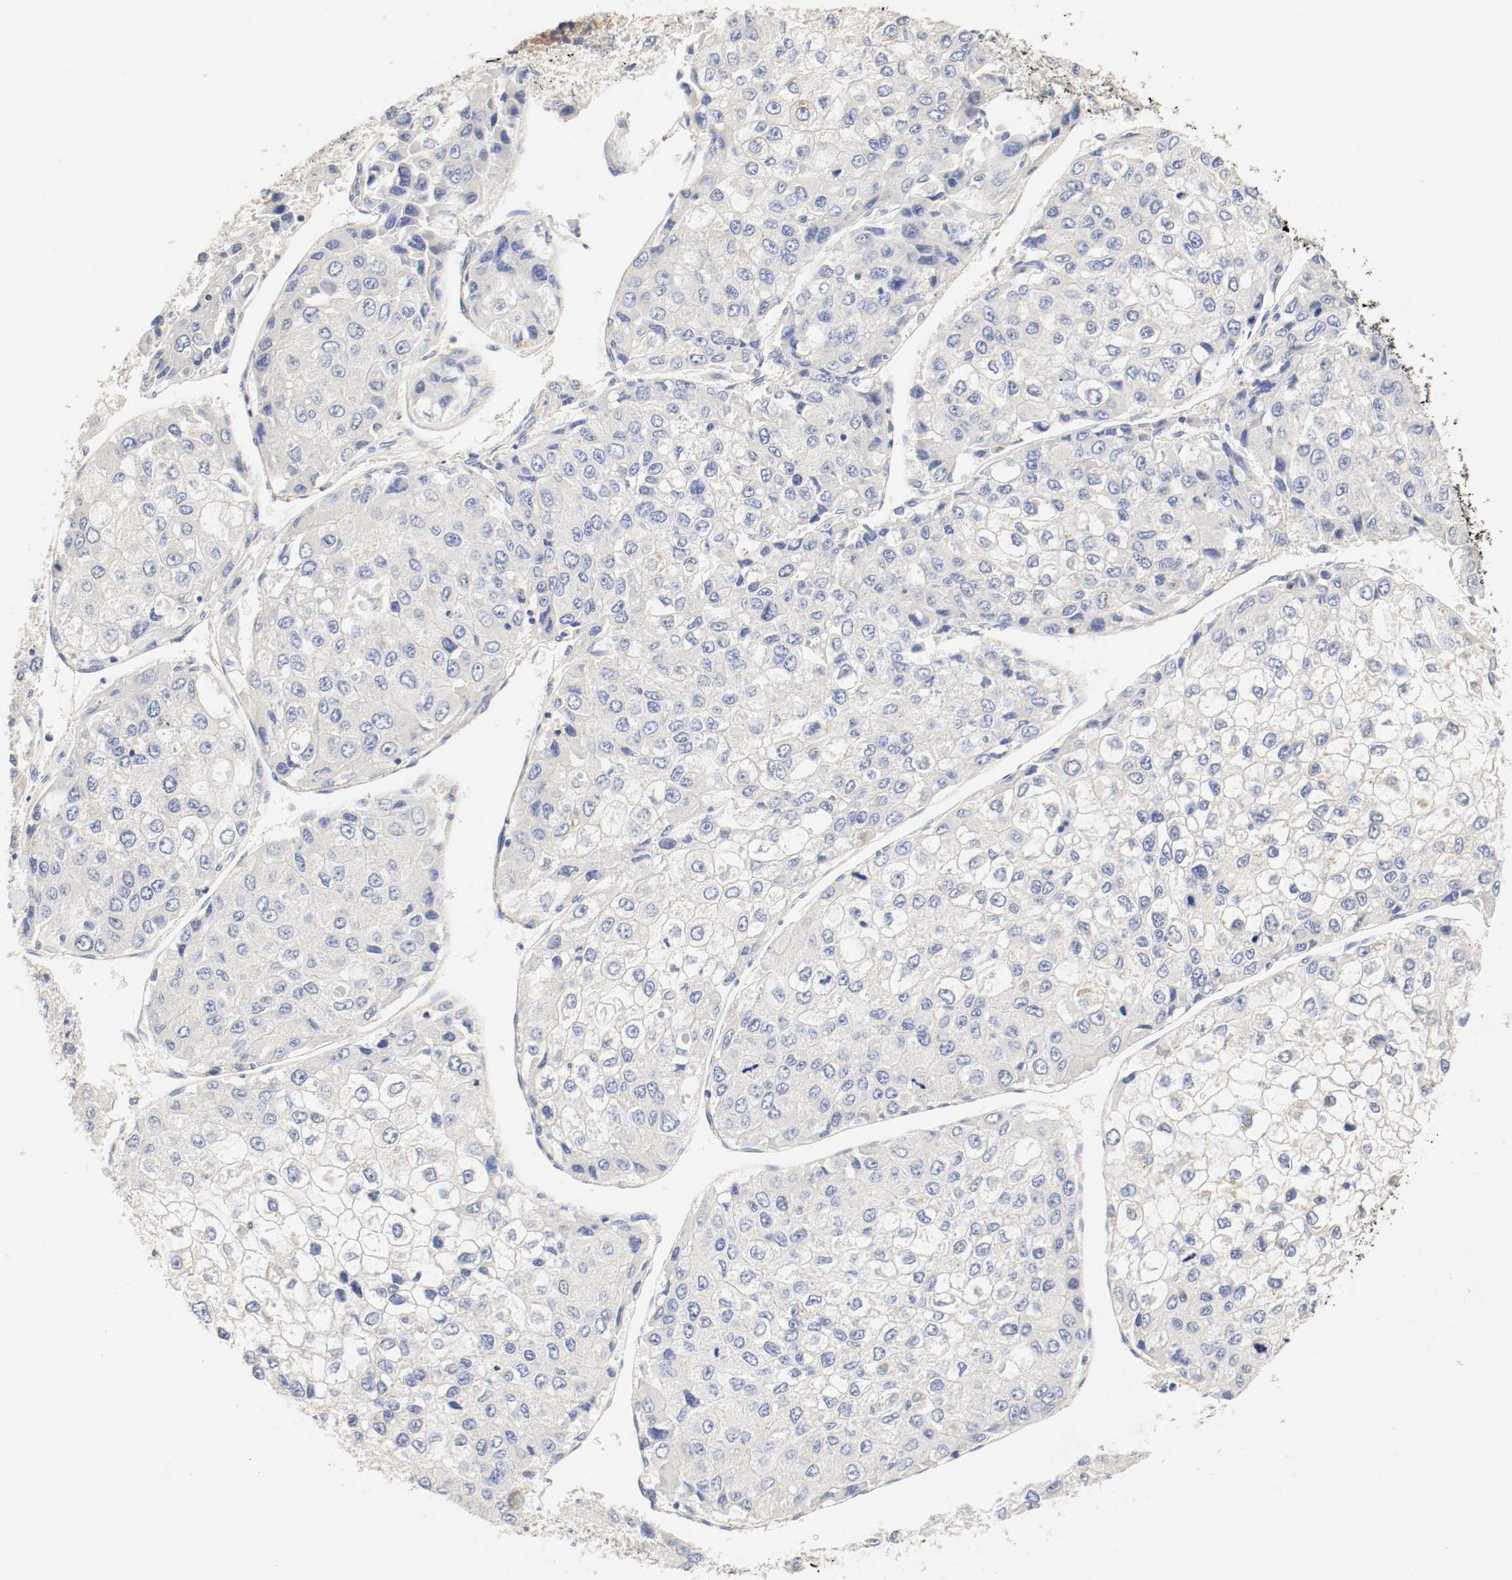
{"staining": {"intensity": "negative", "quantity": "none", "location": "none"}, "tissue": "liver cancer", "cell_type": "Tumor cells", "image_type": "cancer", "snomed": [{"axis": "morphology", "description": "Carcinoma, Hepatocellular, NOS"}, {"axis": "topography", "description": "Liver"}], "caption": "Tumor cells show no significant staining in liver hepatocellular carcinoma. Nuclei are stained in blue.", "gene": "GIT1", "patient": {"sex": "female", "age": 66}}